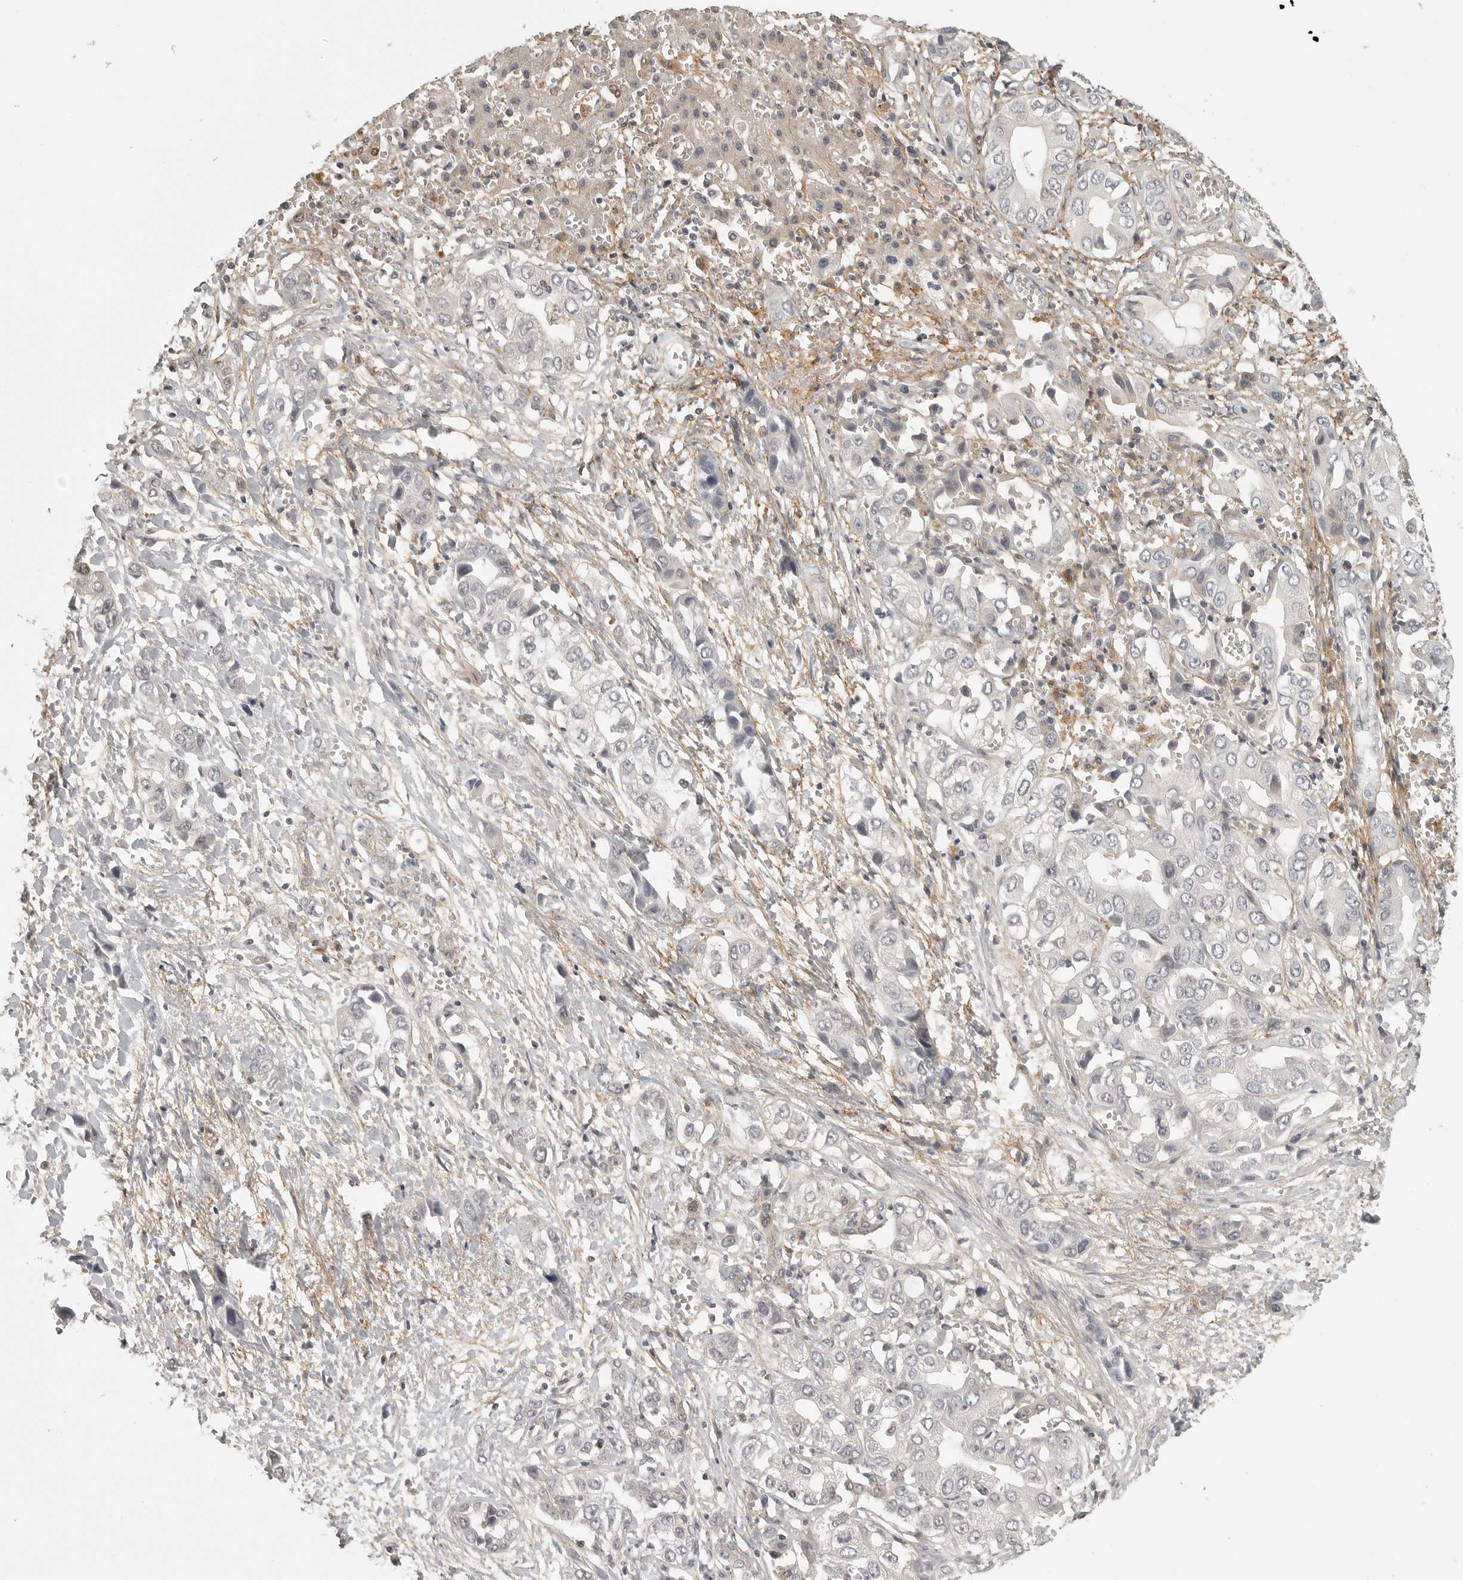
{"staining": {"intensity": "negative", "quantity": "none", "location": "none"}, "tissue": "liver cancer", "cell_type": "Tumor cells", "image_type": "cancer", "snomed": [{"axis": "morphology", "description": "Cholangiocarcinoma"}, {"axis": "topography", "description": "Liver"}], "caption": "A photomicrograph of liver cholangiocarcinoma stained for a protein demonstrates no brown staining in tumor cells.", "gene": "UROD", "patient": {"sex": "female", "age": 52}}